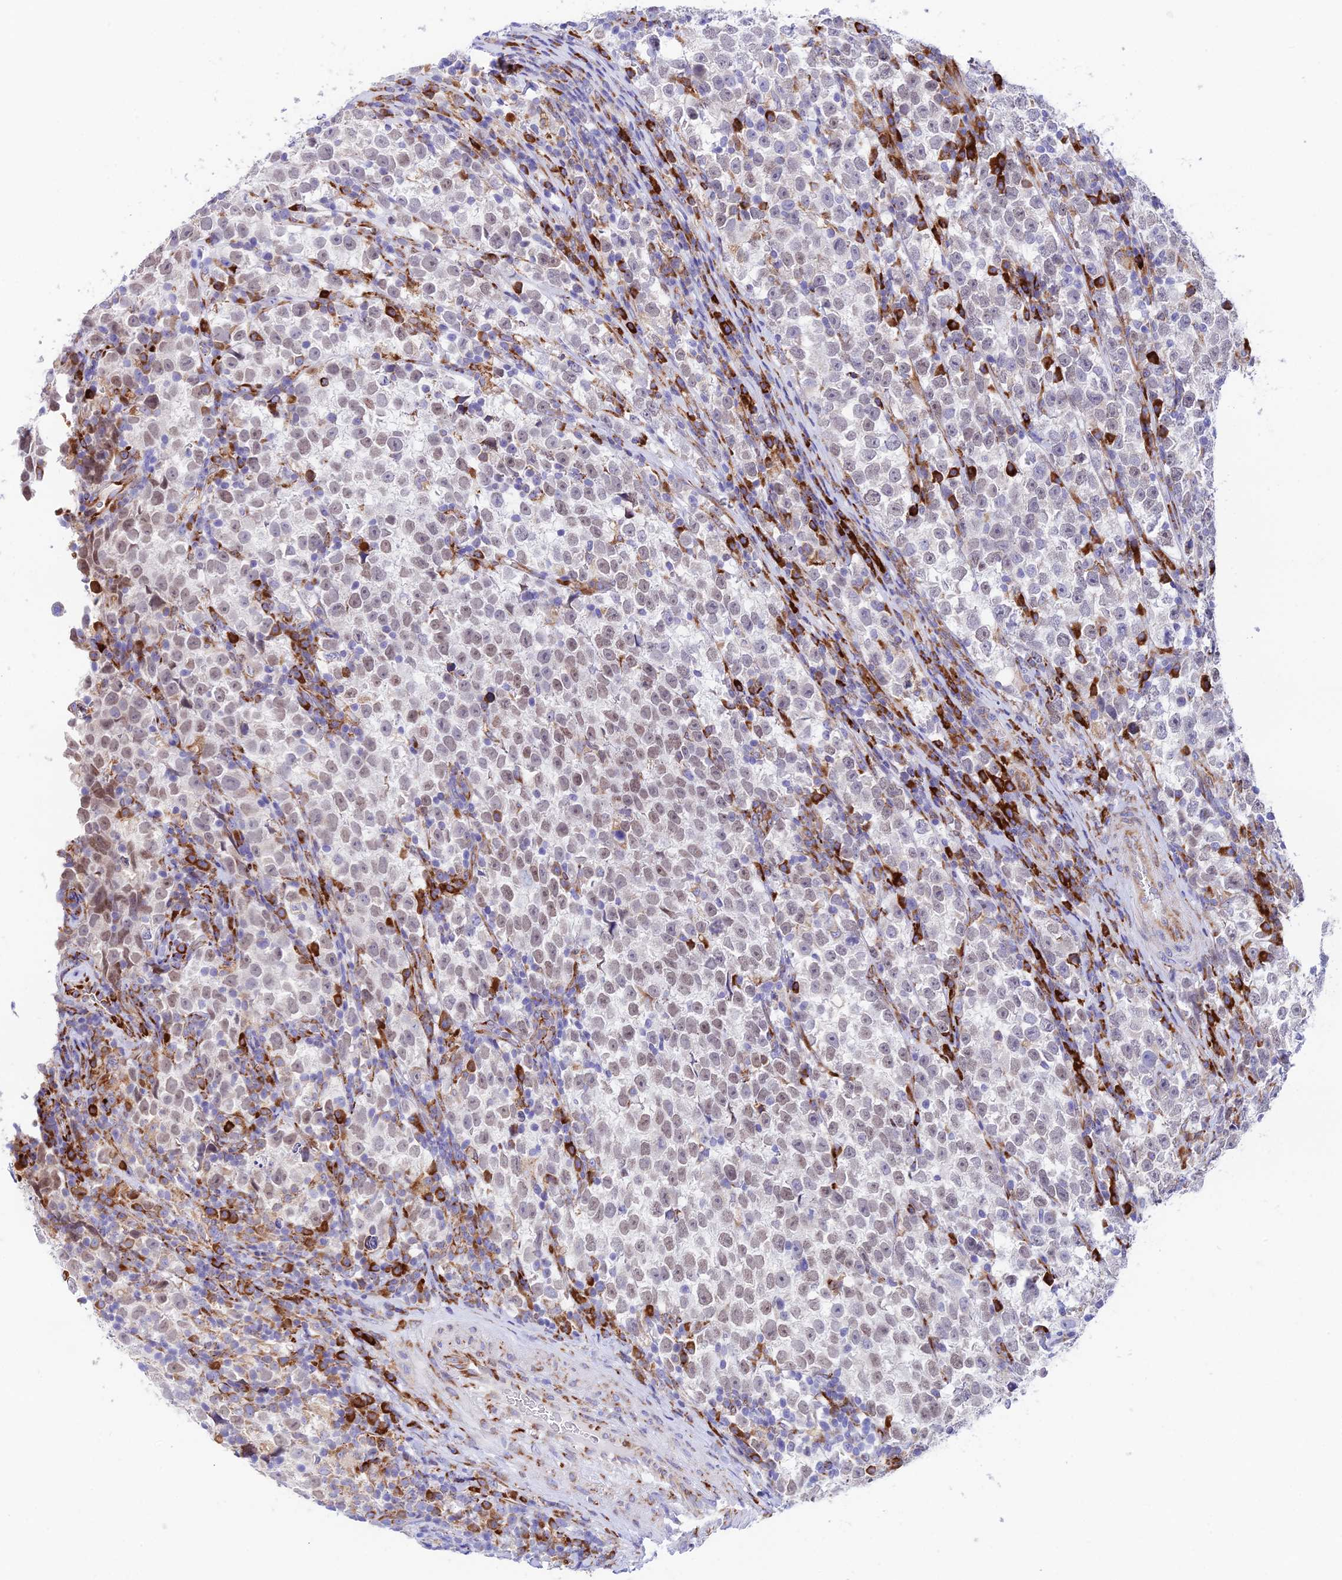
{"staining": {"intensity": "weak", "quantity": "25%-75%", "location": "nuclear"}, "tissue": "testis cancer", "cell_type": "Tumor cells", "image_type": "cancer", "snomed": [{"axis": "morphology", "description": "Normal tissue, NOS"}, {"axis": "morphology", "description": "Seminoma, NOS"}, {"axis": "topography", "description": "Testis"}], "caption": "DAB (3,3'-diaminobenzidine) immunohistochemical staining of seminoma (testis) reveals weak nuclear protein staining in approximately 25%-75% of tumor cells.", "gene": "TUBGCP6", "patient": {"sex": "male", "age": 43}}